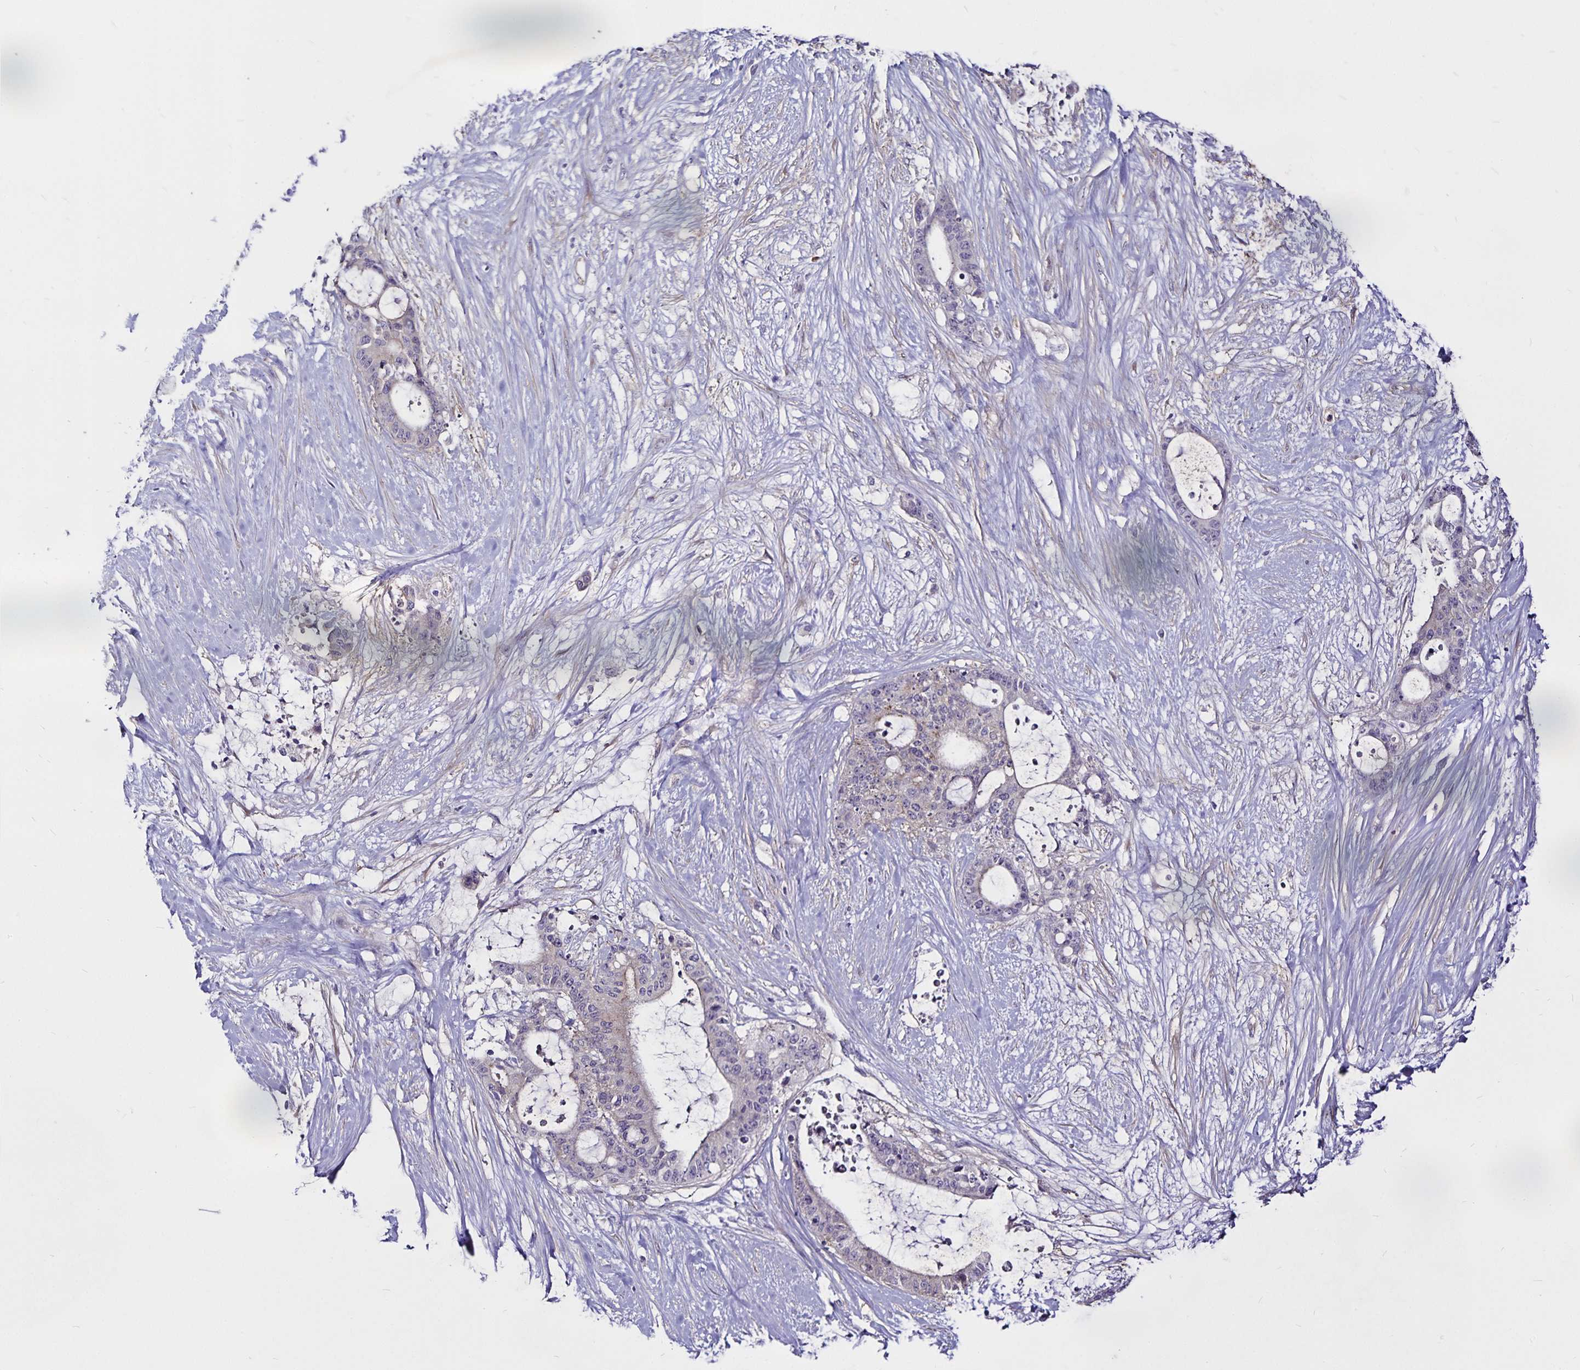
{"staining": {"intensity": "negative", "quantity": "none", "location": "none"}, "tissue": "liver cancer", "cell_type": "Tumor cells", "image_type": "cancer", "snomed": [{"axis": "morphology", "description": "Normal tissue, NOS"}, {"axis": "morphology", "description": "Cholangiocarcinoma"}, {"axis": "topography", "description": "Liver"}, {"axis": "topography", "description": "Peripheral nerve tissue"}], "caption": "This is an immunohistochemistry photomicrograph of human liver cancer. There is no positivity in tumor cells.", "gene": "GNG12", "patient": {"sex": "female", "age": 73}}